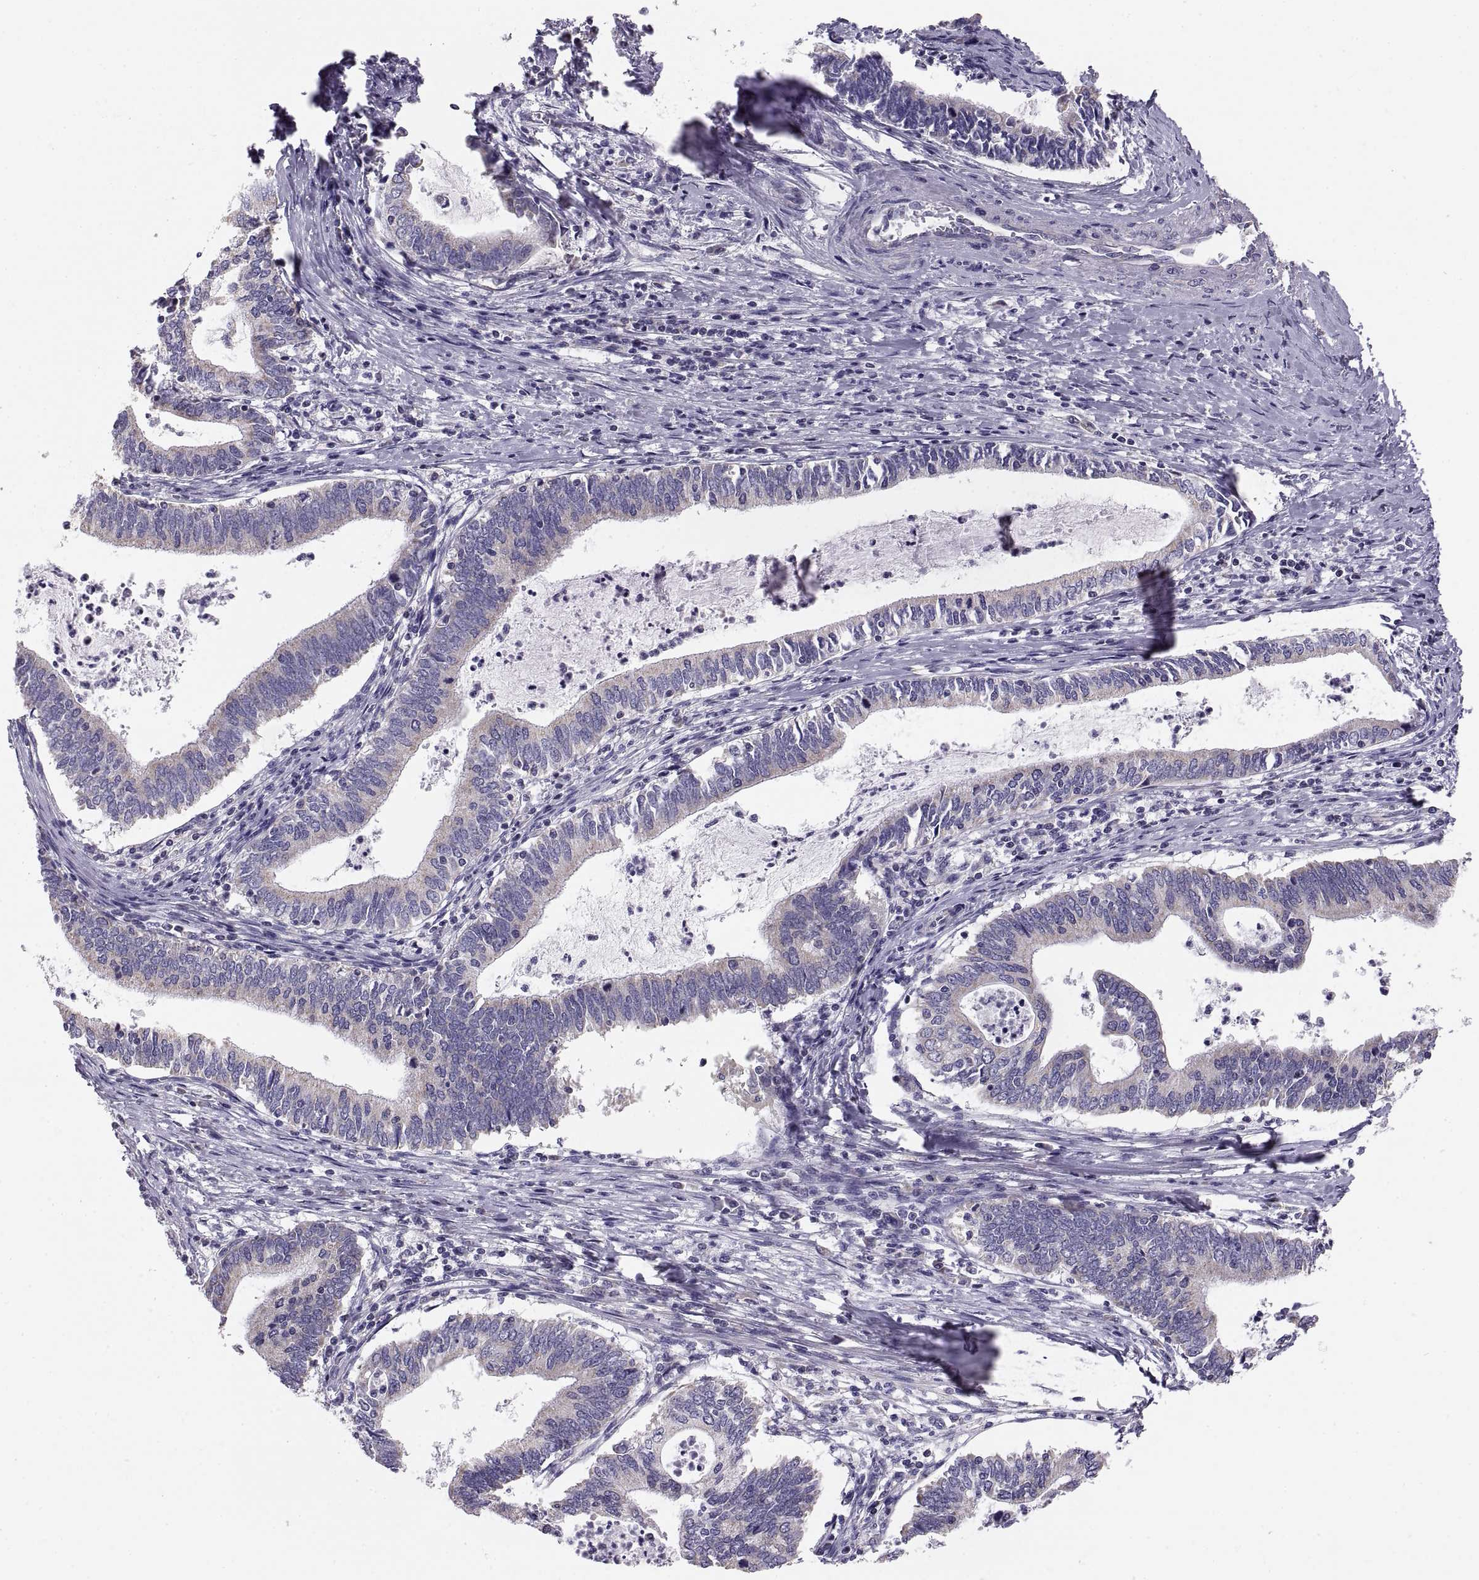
{"staining": {"intensity": "negative", "quantity": "none", "location": "none"}, "tissue": "cervical cancer", "cell_type": "Tumor cells", "image_type": "cancer", "snomed": [{"axis": "morphology", "description": "Adenocarcinoma, NOS"}, {"axis": "topography", "description": "Cervix"}], "caption": "The image exhibits no staining of tumor cells in adenocarcinoma (cervical).", "gene": "TNNC1", "patient": {"sex": "female", "age": 42}}